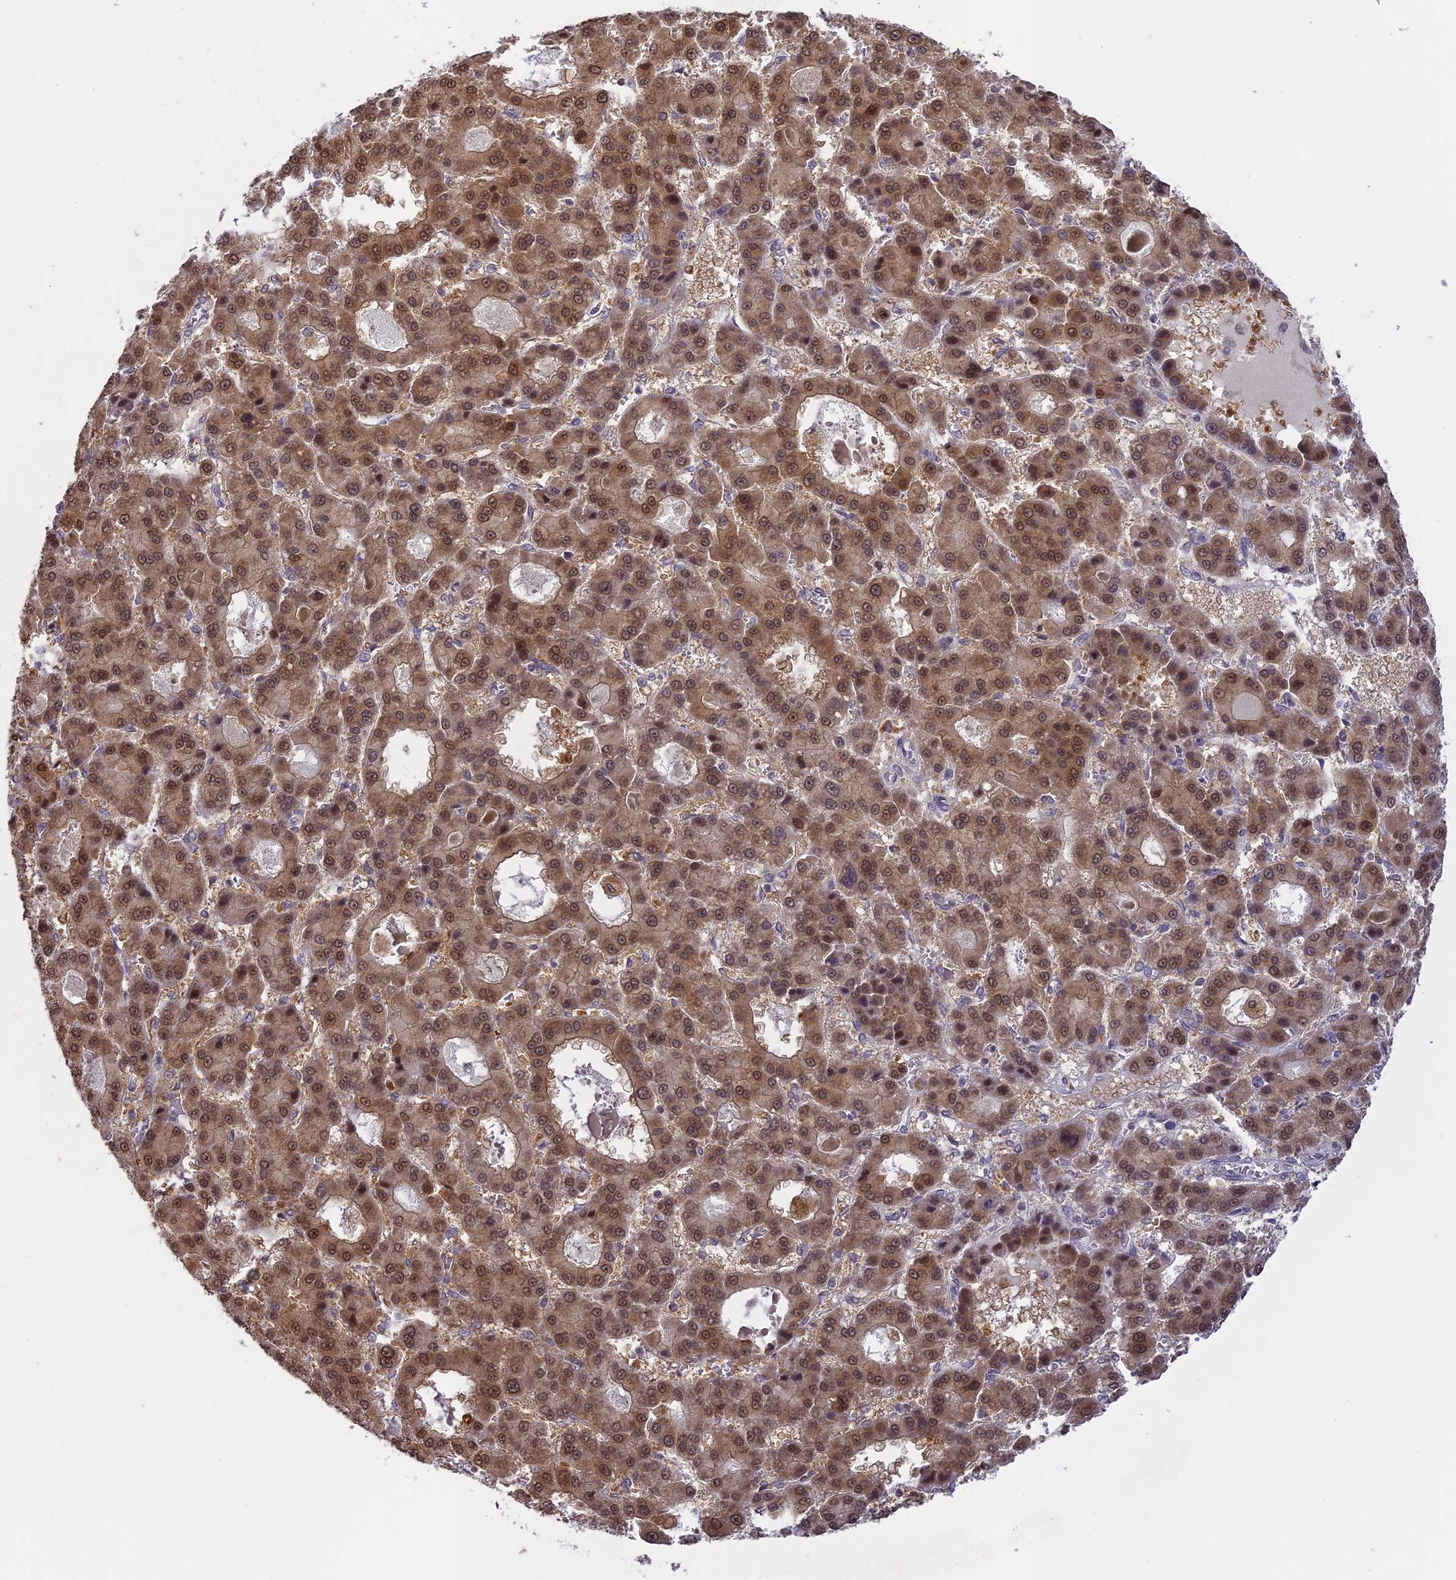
{"staining": {"intensity": "moderate", "quantity": ">75%", "location": "cytoplasmic/membranous,nuclear"}, "tissue": "liver cancer", "cell_type": "Tumor cells", "image_type": "cancer", "snomed": [{"axis": "morphology", "description": "Carcinoma, Hepatocellular, NOS"}, {"axis": "topography", "description": "Liver"}], "caption": "An immunohistochemistry (IHC) photomicrograph of neoplastic tissue is shown. Protein staining in brown labels moderate cytoplasmic/membranous and nuclear positivity in liver cancer (hepatocellular carcinoma) within tumor cells. (brown staining indicates protein expression, while blue staining denotes nuclei).", "gene": "ERG28", "patient": {"sex": "male", "age": 70}}